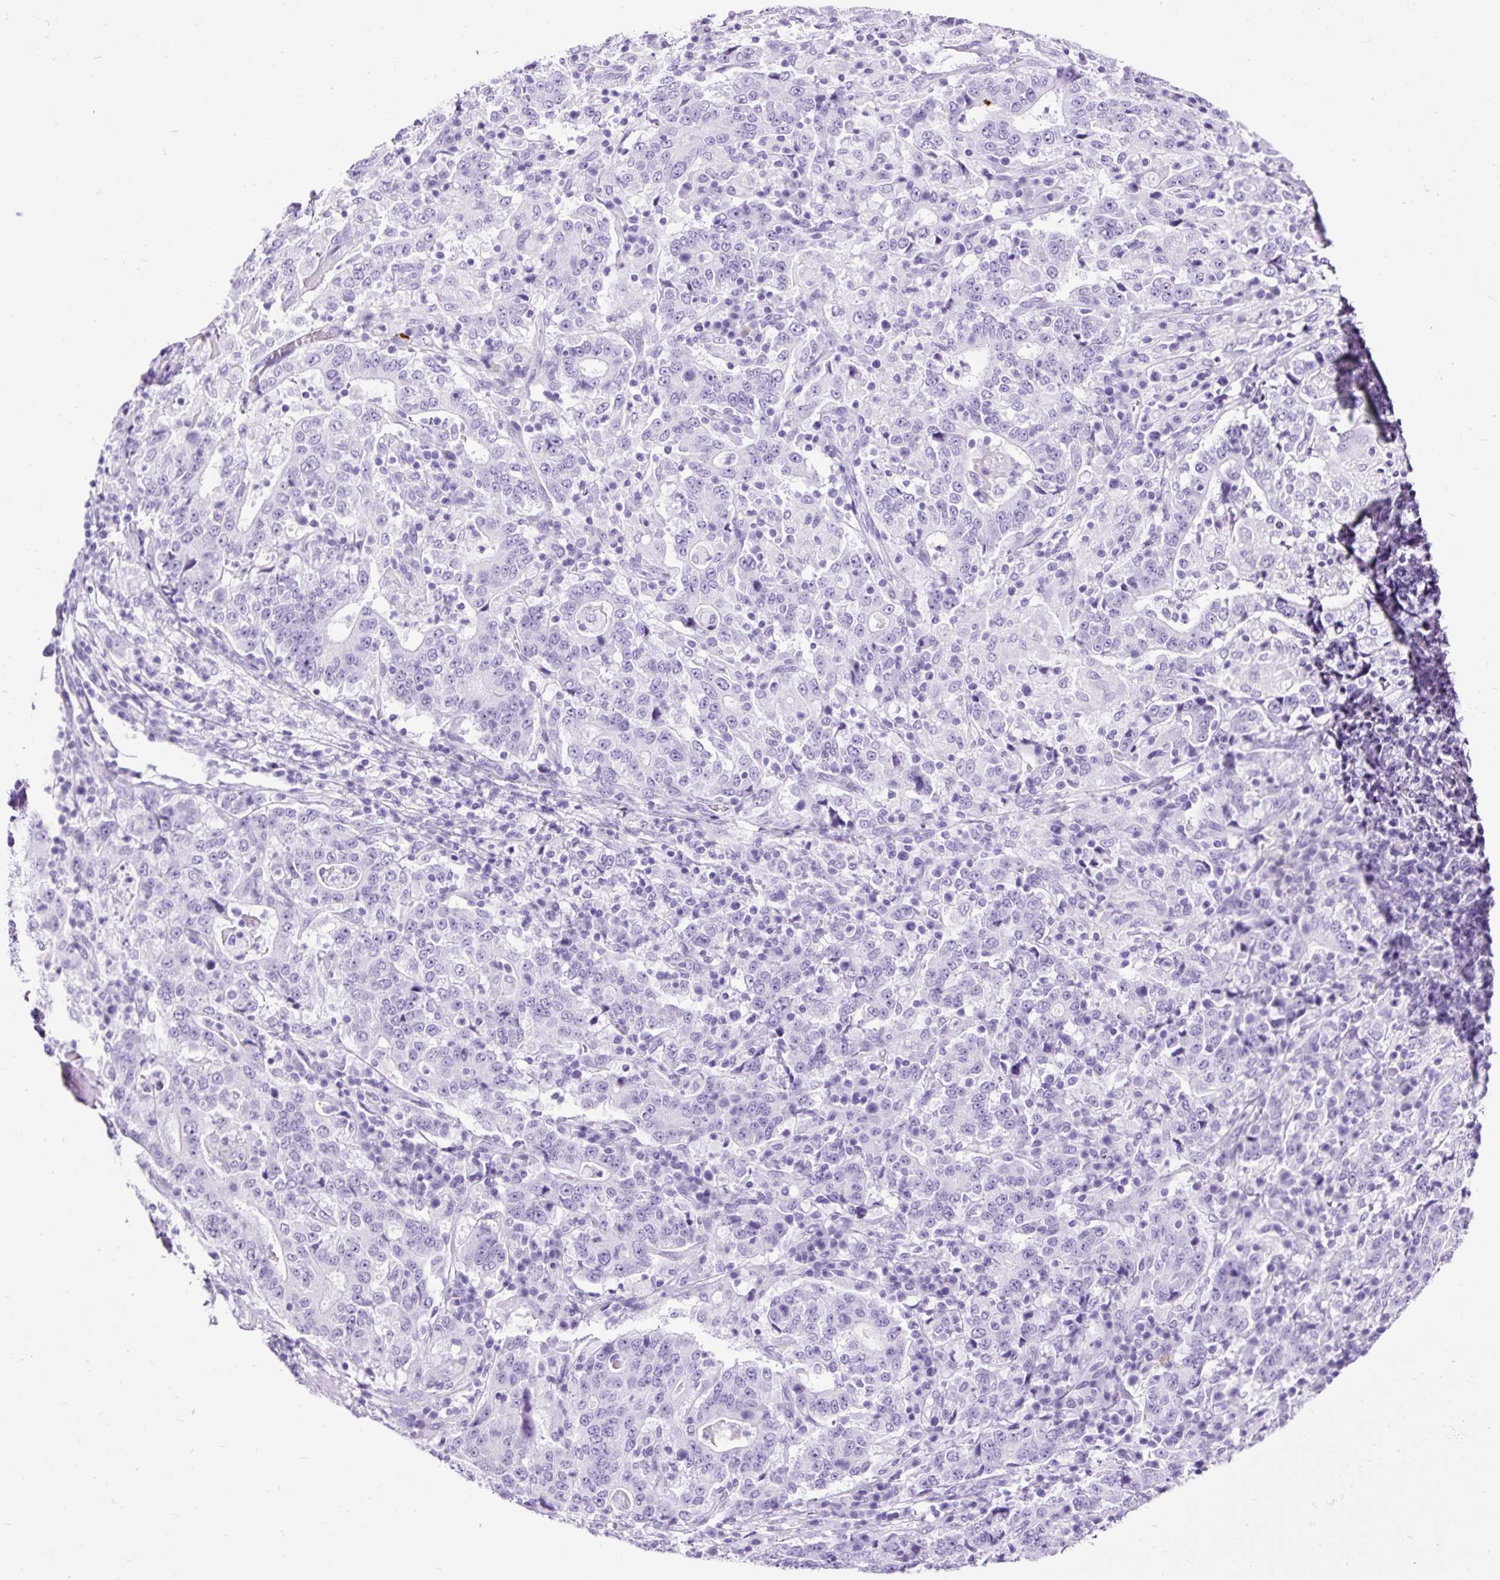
{"staining": {"intensity": "negative", "quantity": "none", "location": "none"}, "tissue": "stomach cancer", "cell_type": "Tumor cells", "image_type": "cancer", "snomed": [{"axis": "morphology", "description": "Normal tissue, NOS"}, {"axis": "morphology", "description": "Adenocarcinoma, NOS"}, {"axis": "topography", "description": "Stomach, upper"}, {"axis": "topography", "description": "Stomach"}], "caption": "IHC histopathology image of neoplastic tissue: stomach cancer stained with DAB shows no significant protein staining in tumor cells. (DAB (3,3'-diaminobenzidine) immunohistochemistry (IHC) visualized using brightfield microscopy, high magnification).", "gene": "PDIA2", "patient": {"sex": "male", "age": 59}}